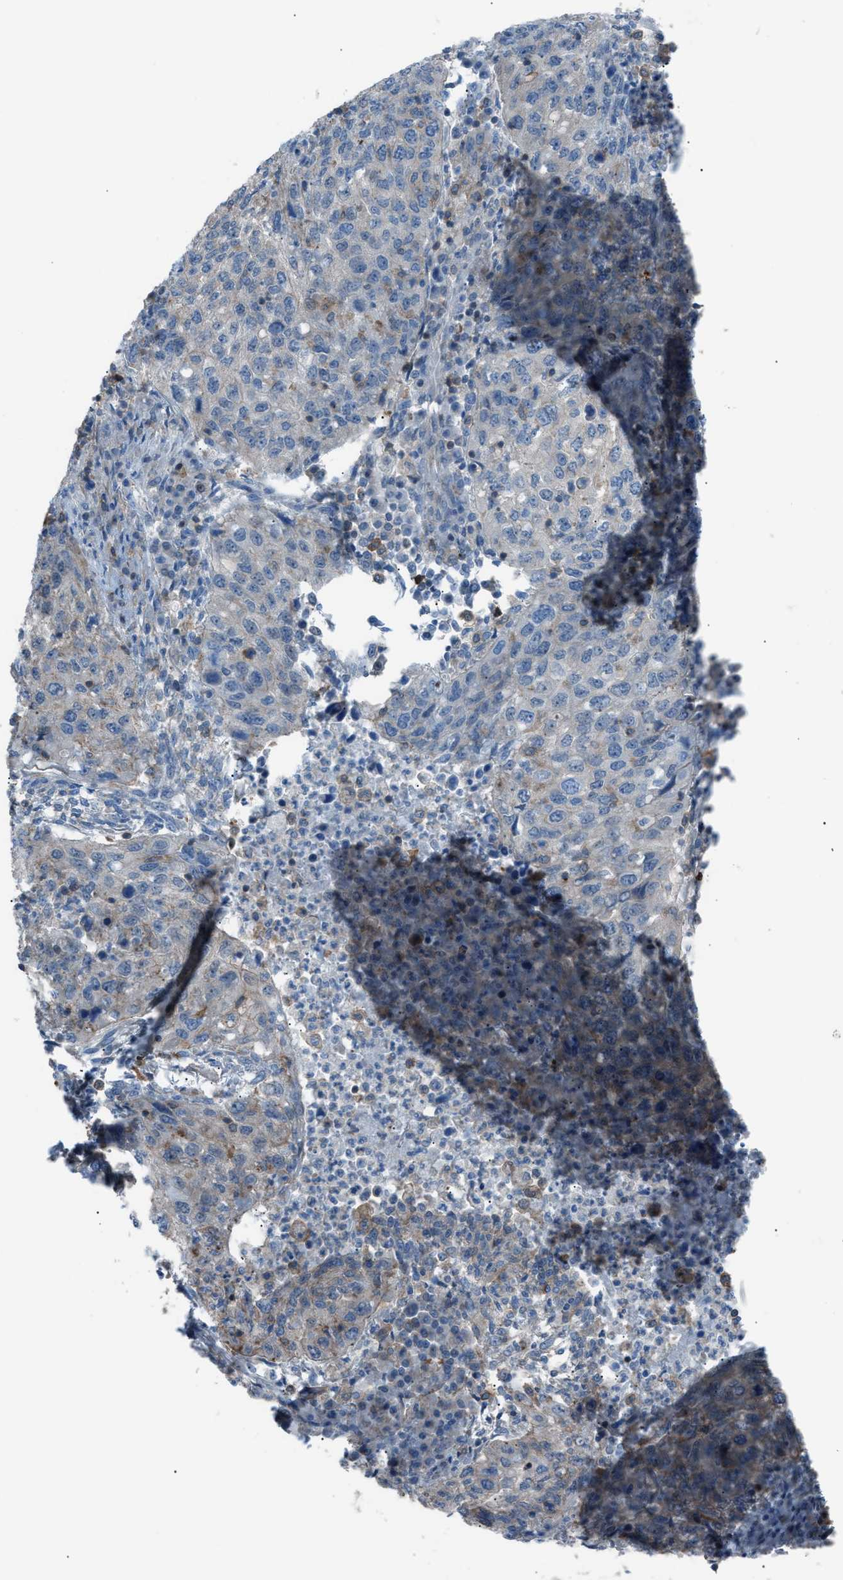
{"staining": {"intensity": "weak", "quantity": "<25%", "location": "cytoplasmic/membranous"}, "tissue": "lung cancer", "cell_type": "Tumor cells", "image_type": "cancer", "snomed": [{"axis": "morphology", "description": "Squamous cell carcinoma, NOS"}, {"axis": "topography", "description": "Lung"}], "caption": "Protein analysis of lung cancer (squamous cell carcinoma) shows no significant expression in tumor cells.", "gene": "DYRK1A", "patient": {"sex": "female", "age": 63}}